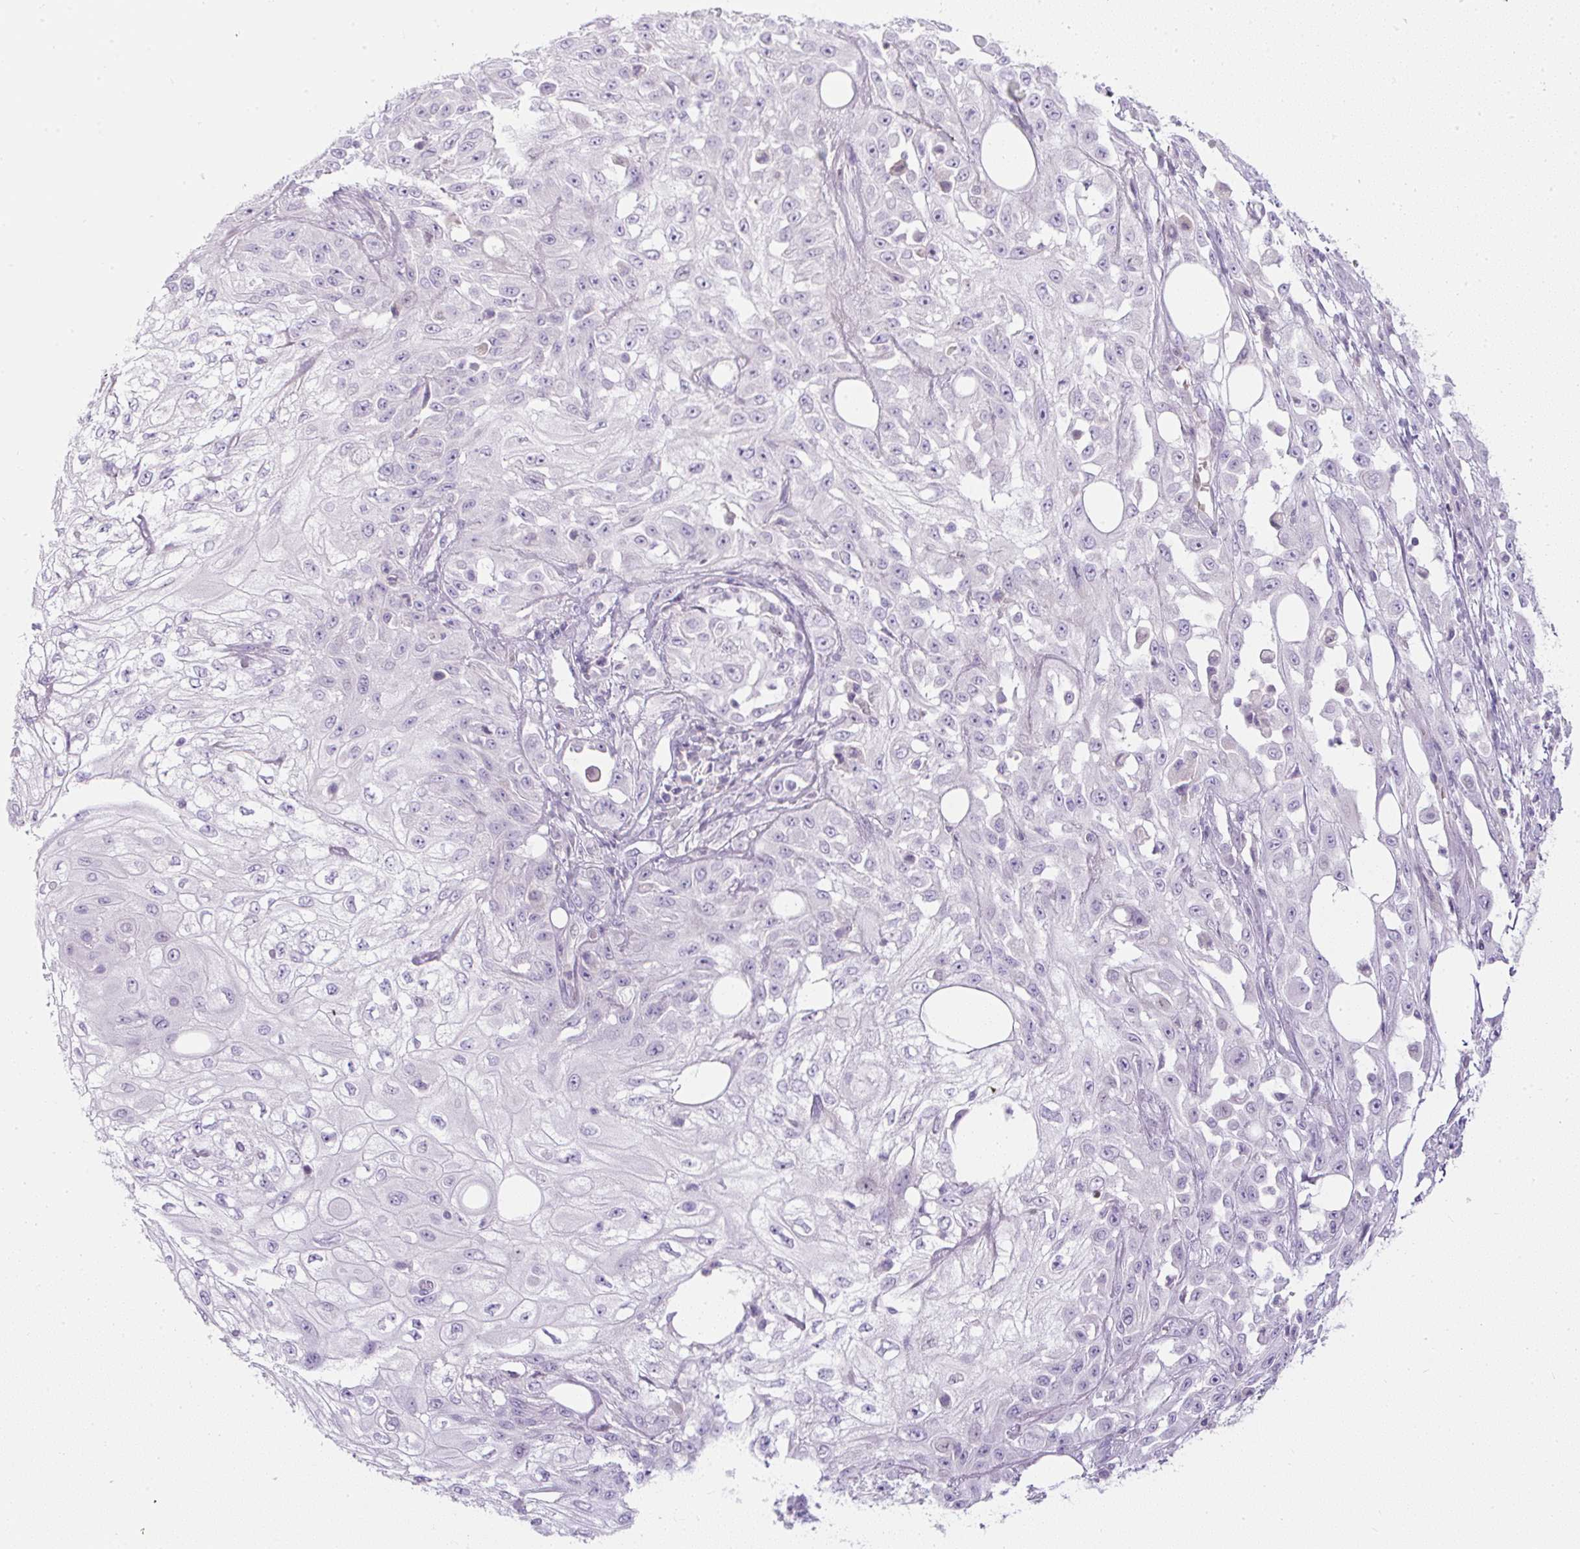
{"staining": {"intensity": "negative", "quantity": "none", "location": "none"}, "tissue": "skin cancer", "cell_type": "Tumor cells", "image_type": "cancer", "snomed": [{"axis": "morphology", "description": "Squamous cell carcinoma, NOS"}, {"axis": "morphology", "description": "Squamous cell carcinoma, metastatic, NOS"}, {"axis": "topography", "description": "Skin"}, {"axis": "topography", "description": "Lymph node"}], "caption": "Image shows no protein staining in tumor cells of skin squamous cell carcinoma tissue.", "gene": "FGFBP3", "patient": {"sex": "male", "age": 75}}